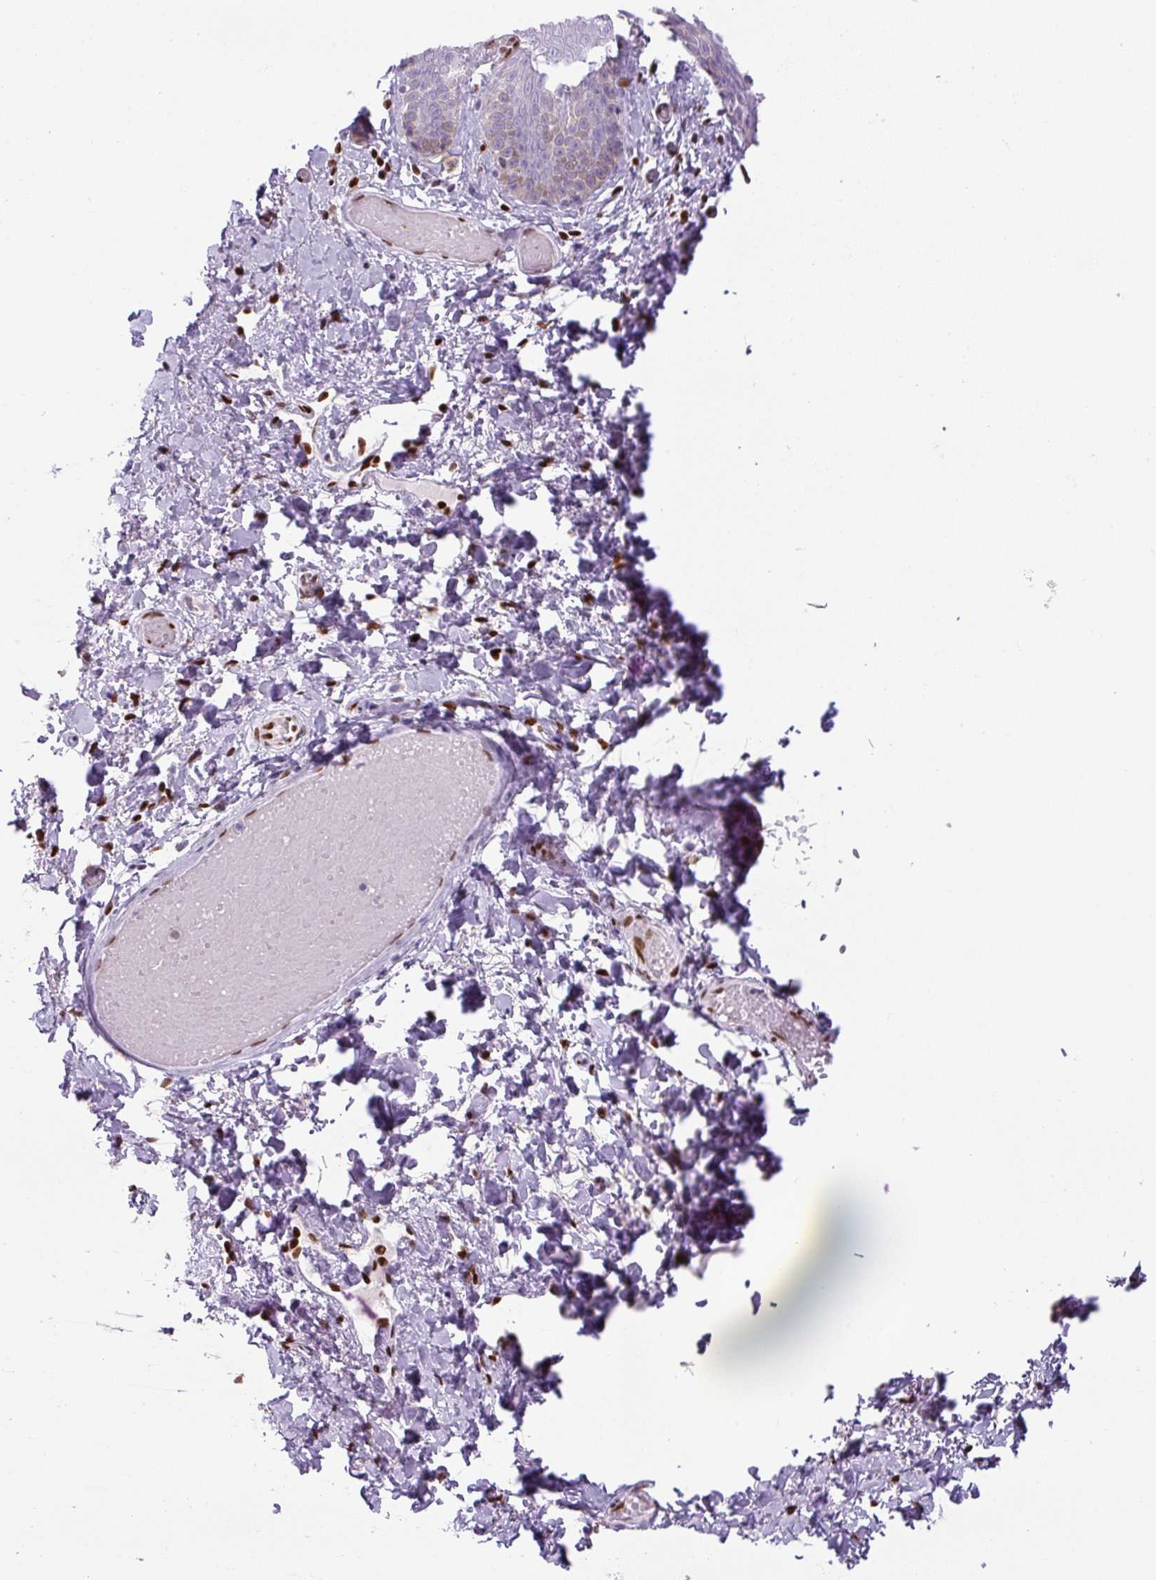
{"staining": {"intensity": "negative", "quantity": "none", "location": "none"}, "tissue": "skin", "cell_type": "Epidermal cells", "image_type": "normal", "snomed": [{"axis": "morphology", "description": "Normal tissue, NOS"}, {"axis": "topography", "description": "Anal"}], "caption": "DAB immunohistochemical staining of benign human skin exhibits no significant staining in epidermal cells.", "gene": "ZEB1", "patient": {"sex": "female", "age": 40}}